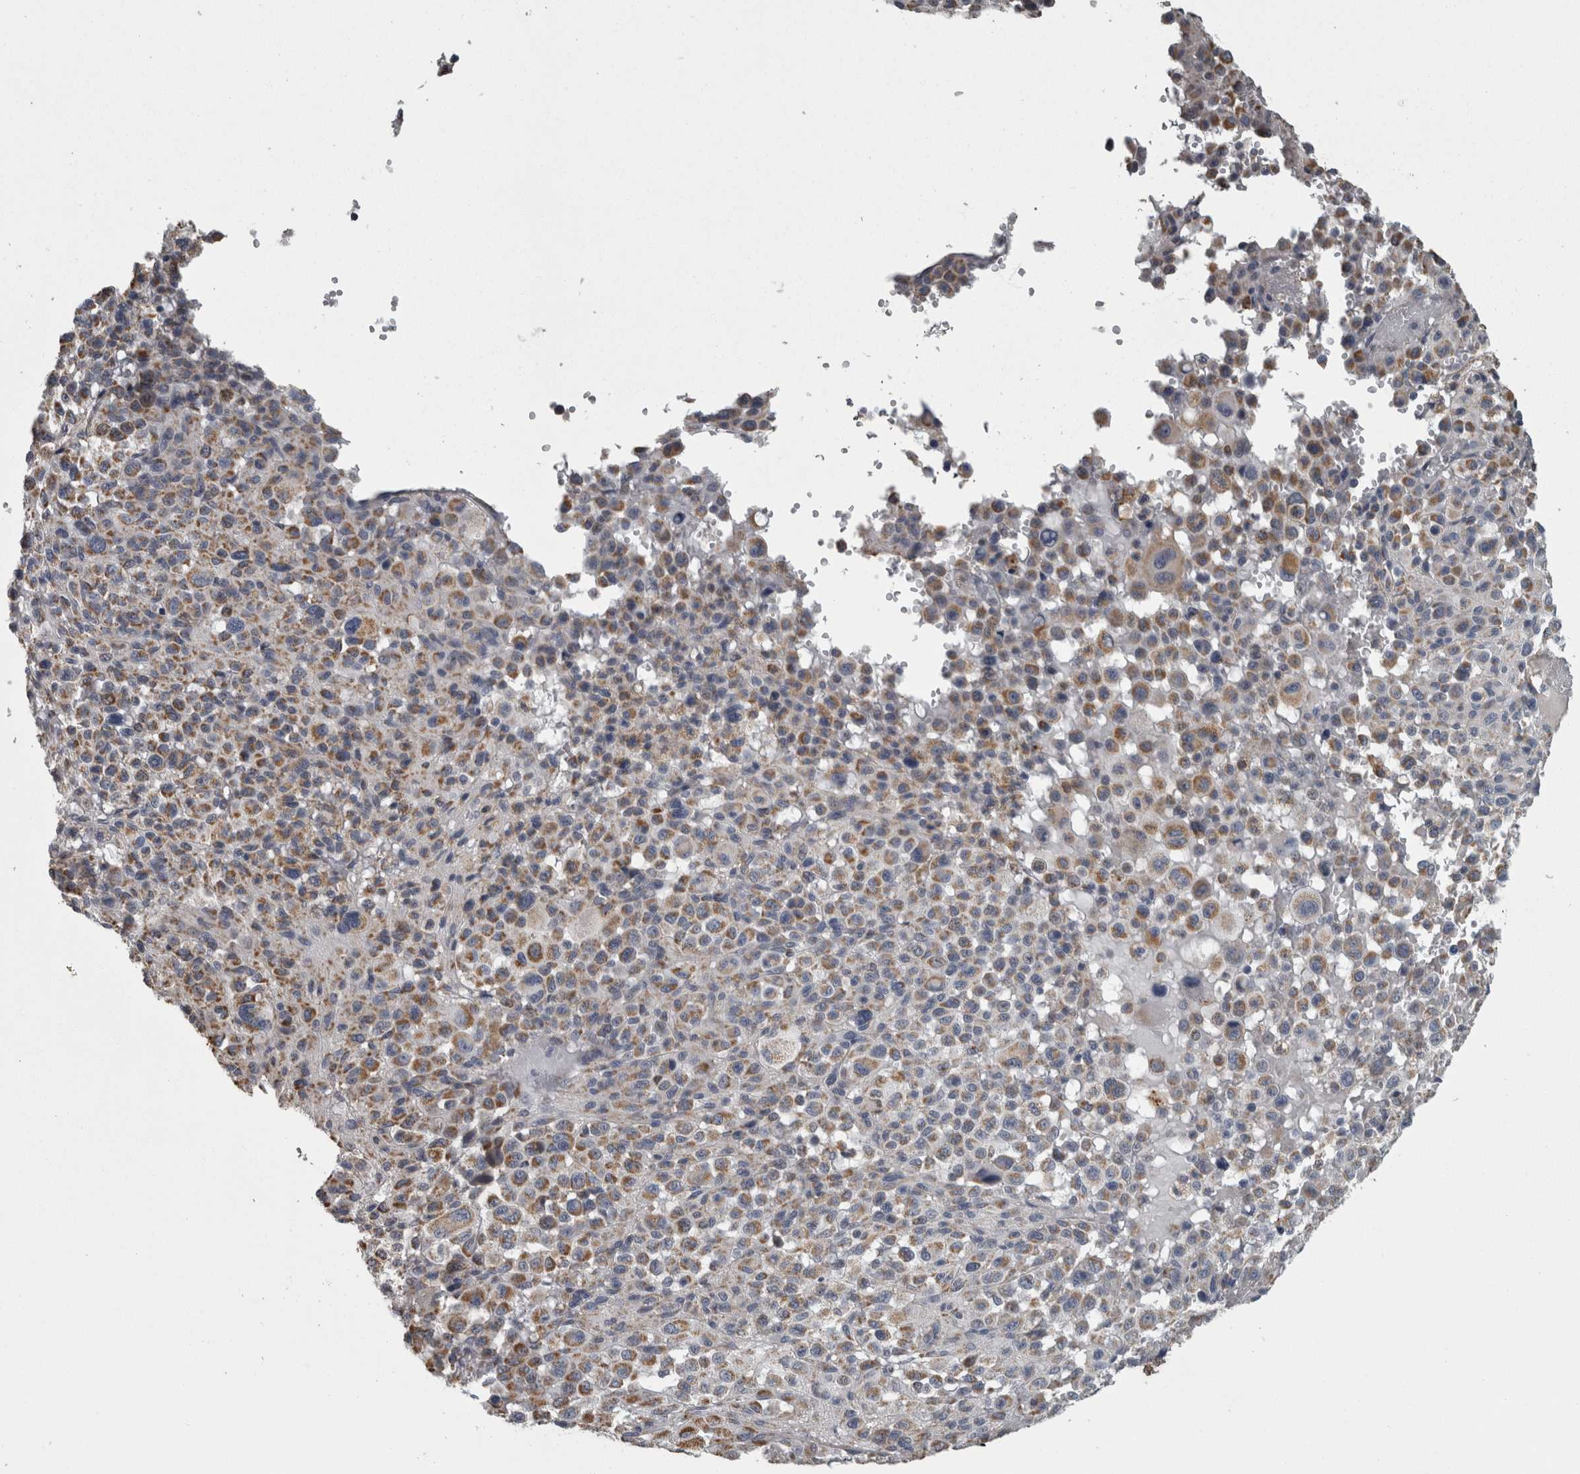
{"staining": {"intensity": "moderate", "quantity": ">75%", "location": "cytoplasmic/membranous"}, "tissue": "melanoma", "cell_type": "Tumor cells", "image_type": "cancer", "snomed": [{"axis": "morphology", "description": "Malignant melanoma, Metastatic site"}, {"axis": "topography", "description": "Skin"}], "caption": "Approximately >75% of tumor cells in human melanoma demonstrate moderate cytoplasmic/membranous protein staining as visualized by brown immunohistochemical staining.", "gene": "FRK", "patient": {"sex": "female", "age": 74}}